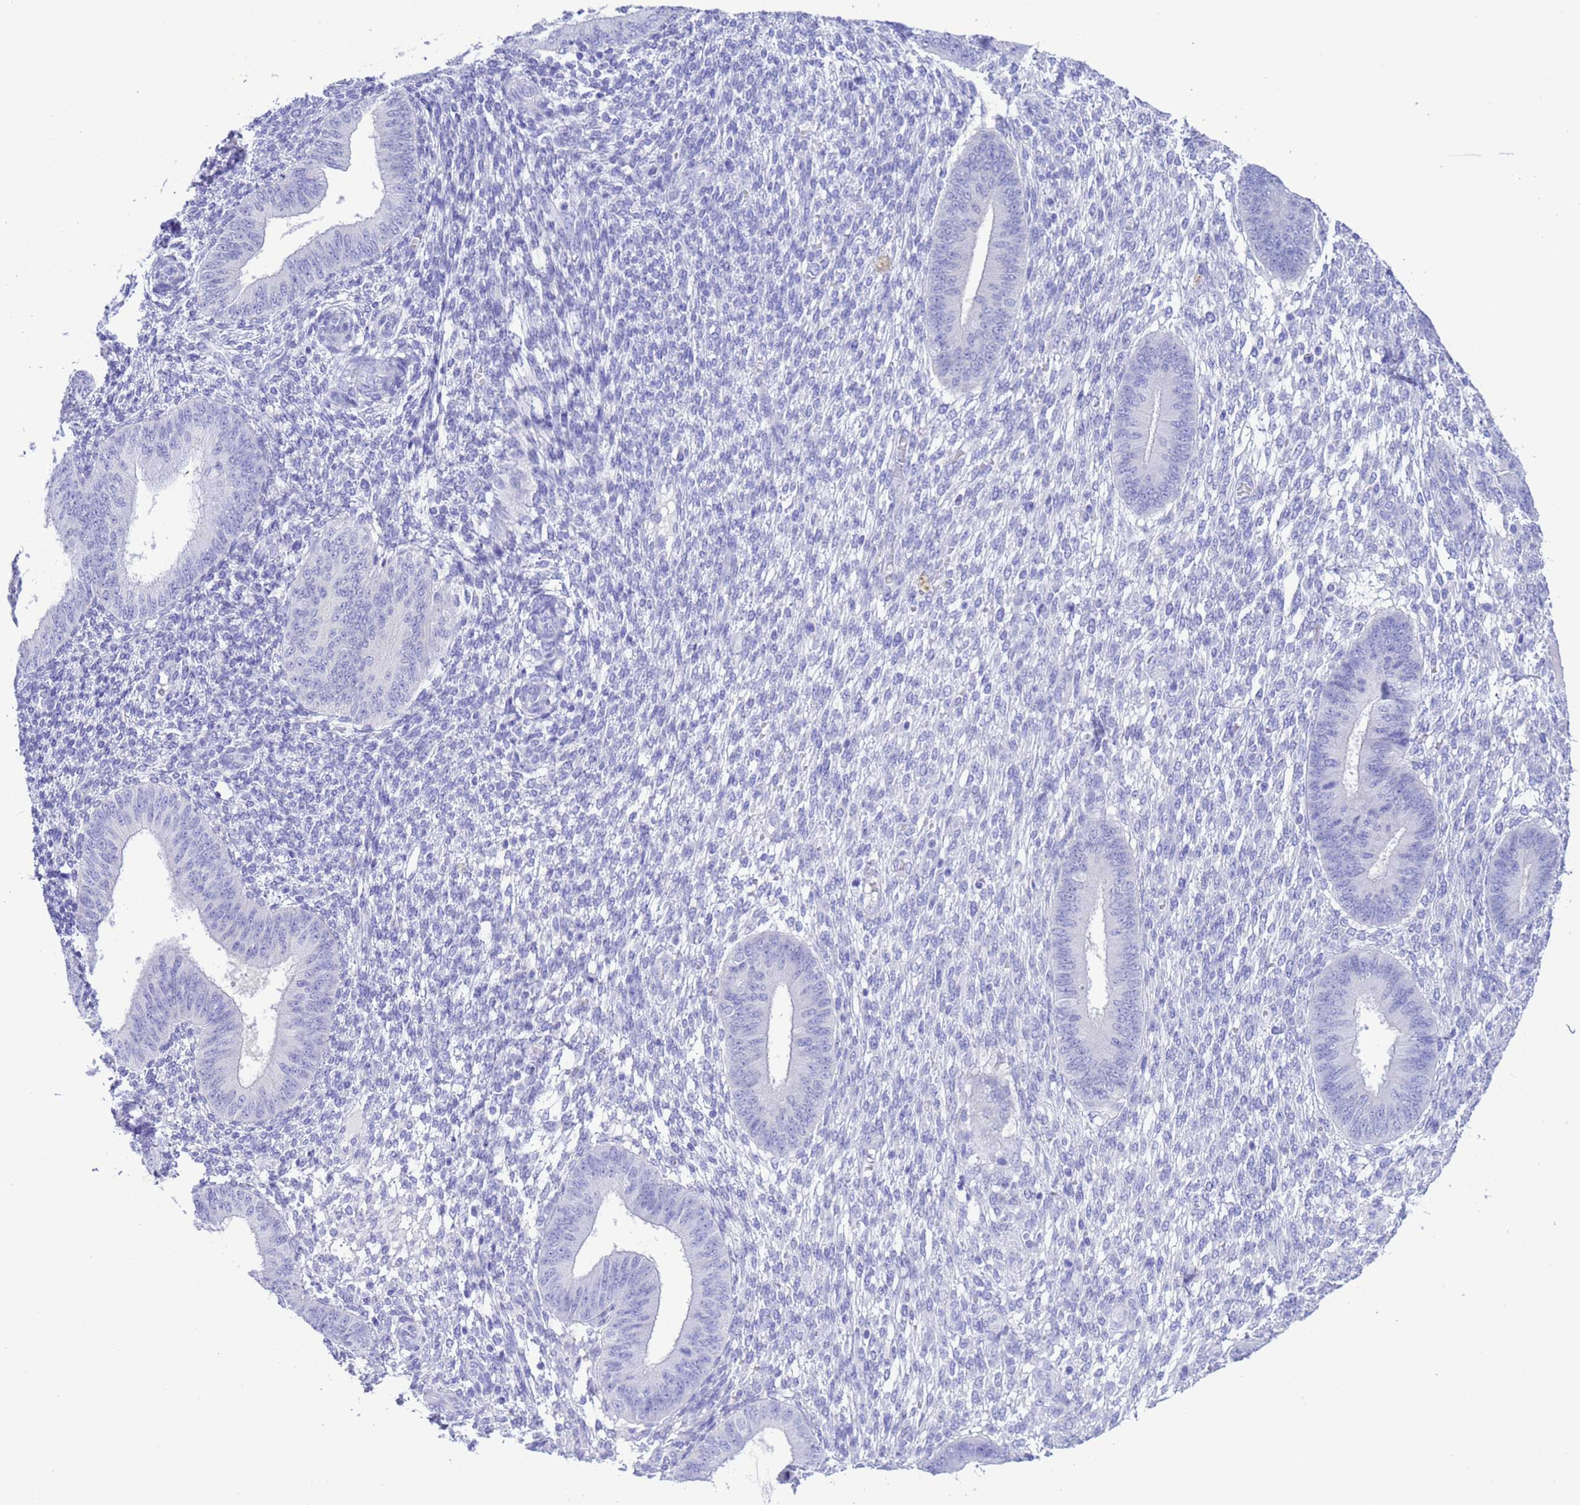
{"staining": {"intensity": "negative", "quantity": "none", "location": "none"}, "tissue": "endometrium", "cell_type": "Cells in endometrial stroma", "image_type": "normal", "snomed": [{"axis": "morphology", "description": "Normal tissue, NOS"}, {"axis": "topography", "description": "Endometrium"}], "caption": "This is an immunohistochemistry histopathology image of unremarkable human endometrium. There is no positivity in cells in endometrial stroma.", "gene": "GSTM1", "patient": {"sex": "female", "age": 49}}